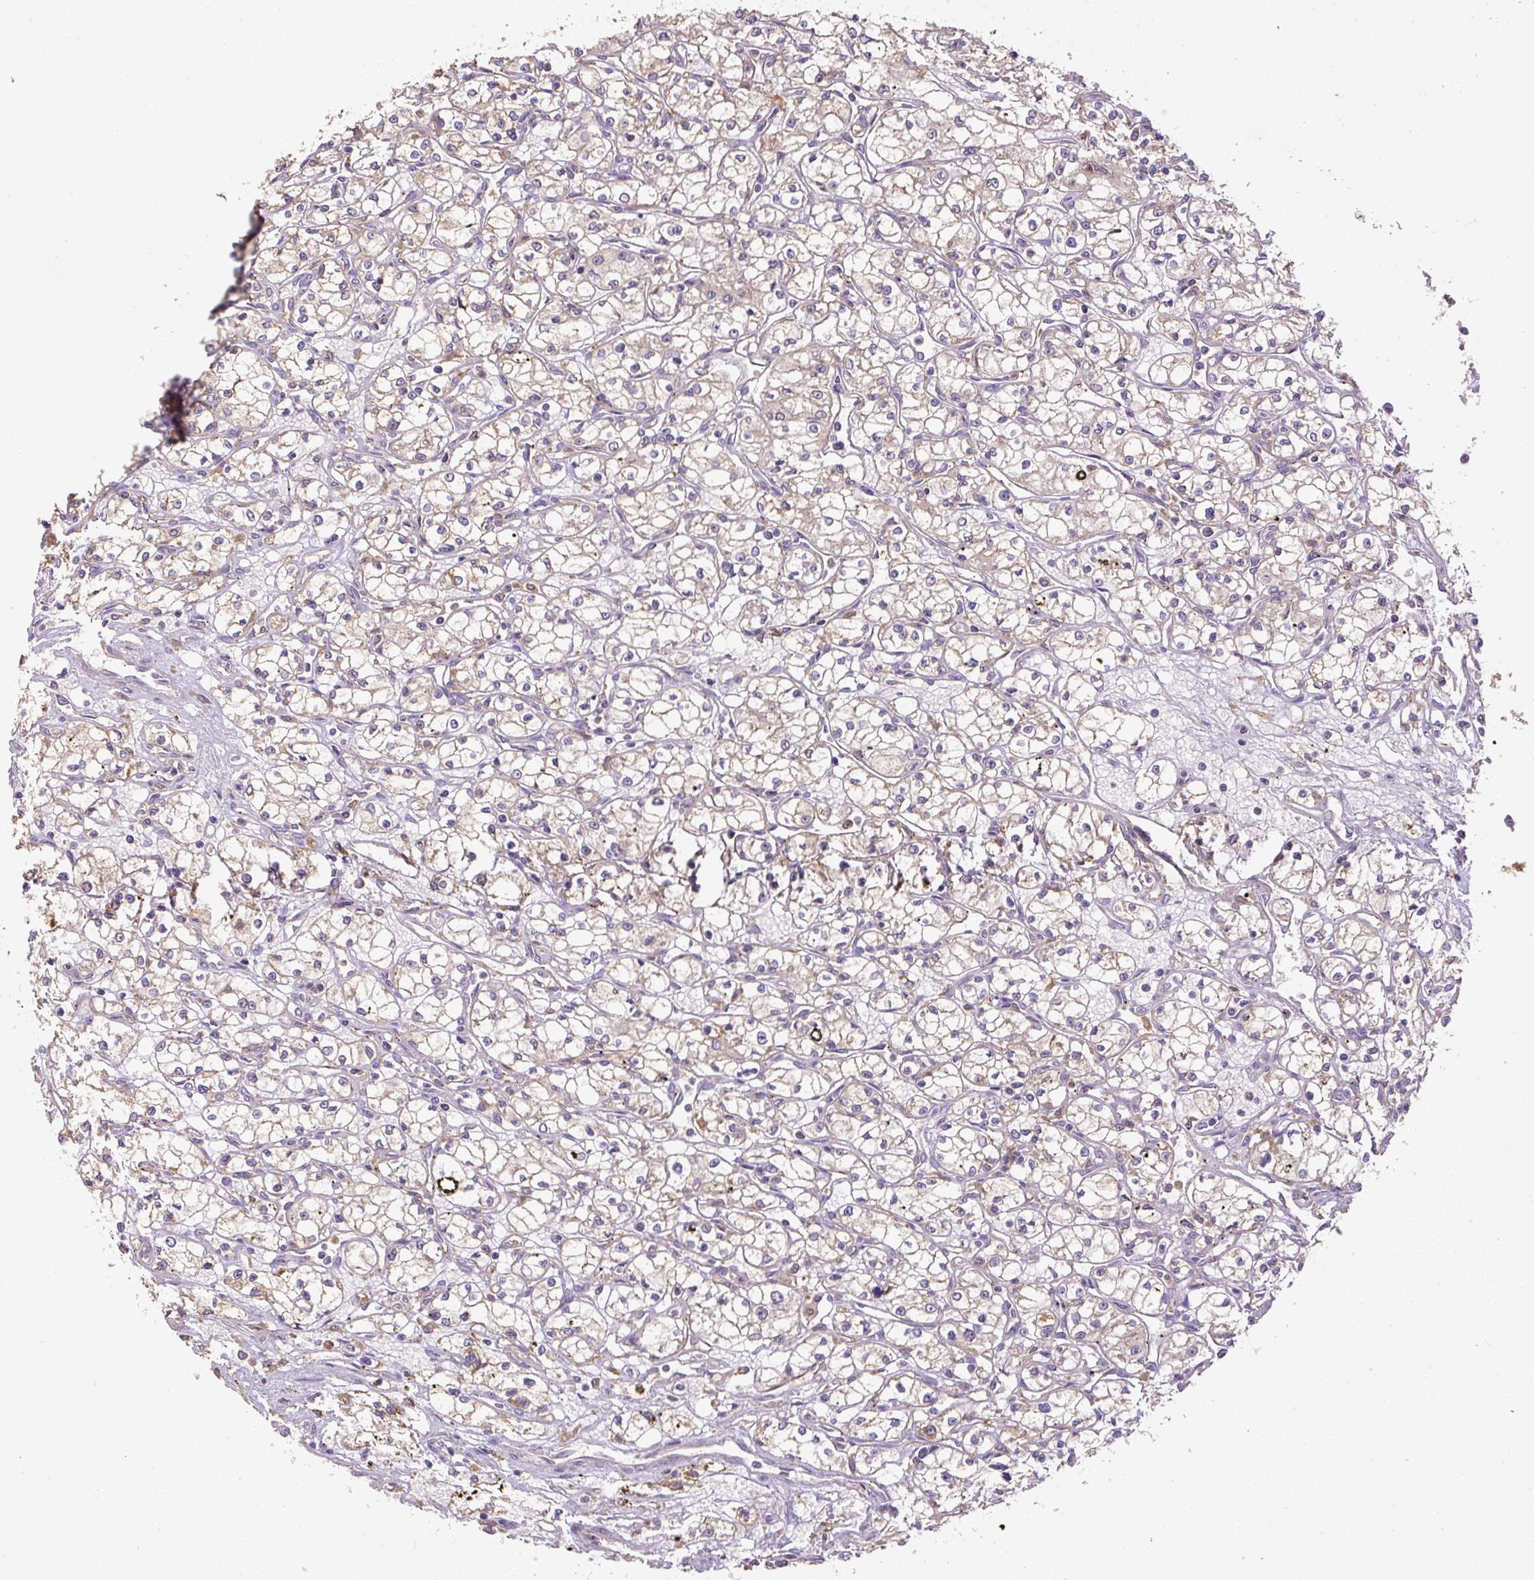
{"staining": {"intensity": "negative", "quantity": "none", "location": "none"}, "tissue": "renal cancer", "cell_type": "Tumor cells", "image_type": "cancer", "snomed": [{"axis": "morphology", "description": "Adenocarcinoma, NOS"}, {"axis": "topography", "description": "Kidney"}], "caption": "Renal adenocarcinoma stained for a protein using IHC displays no expression tumor cells.", "gene": "DAPK1", "patient": {"sex": "male", "age": 59}}